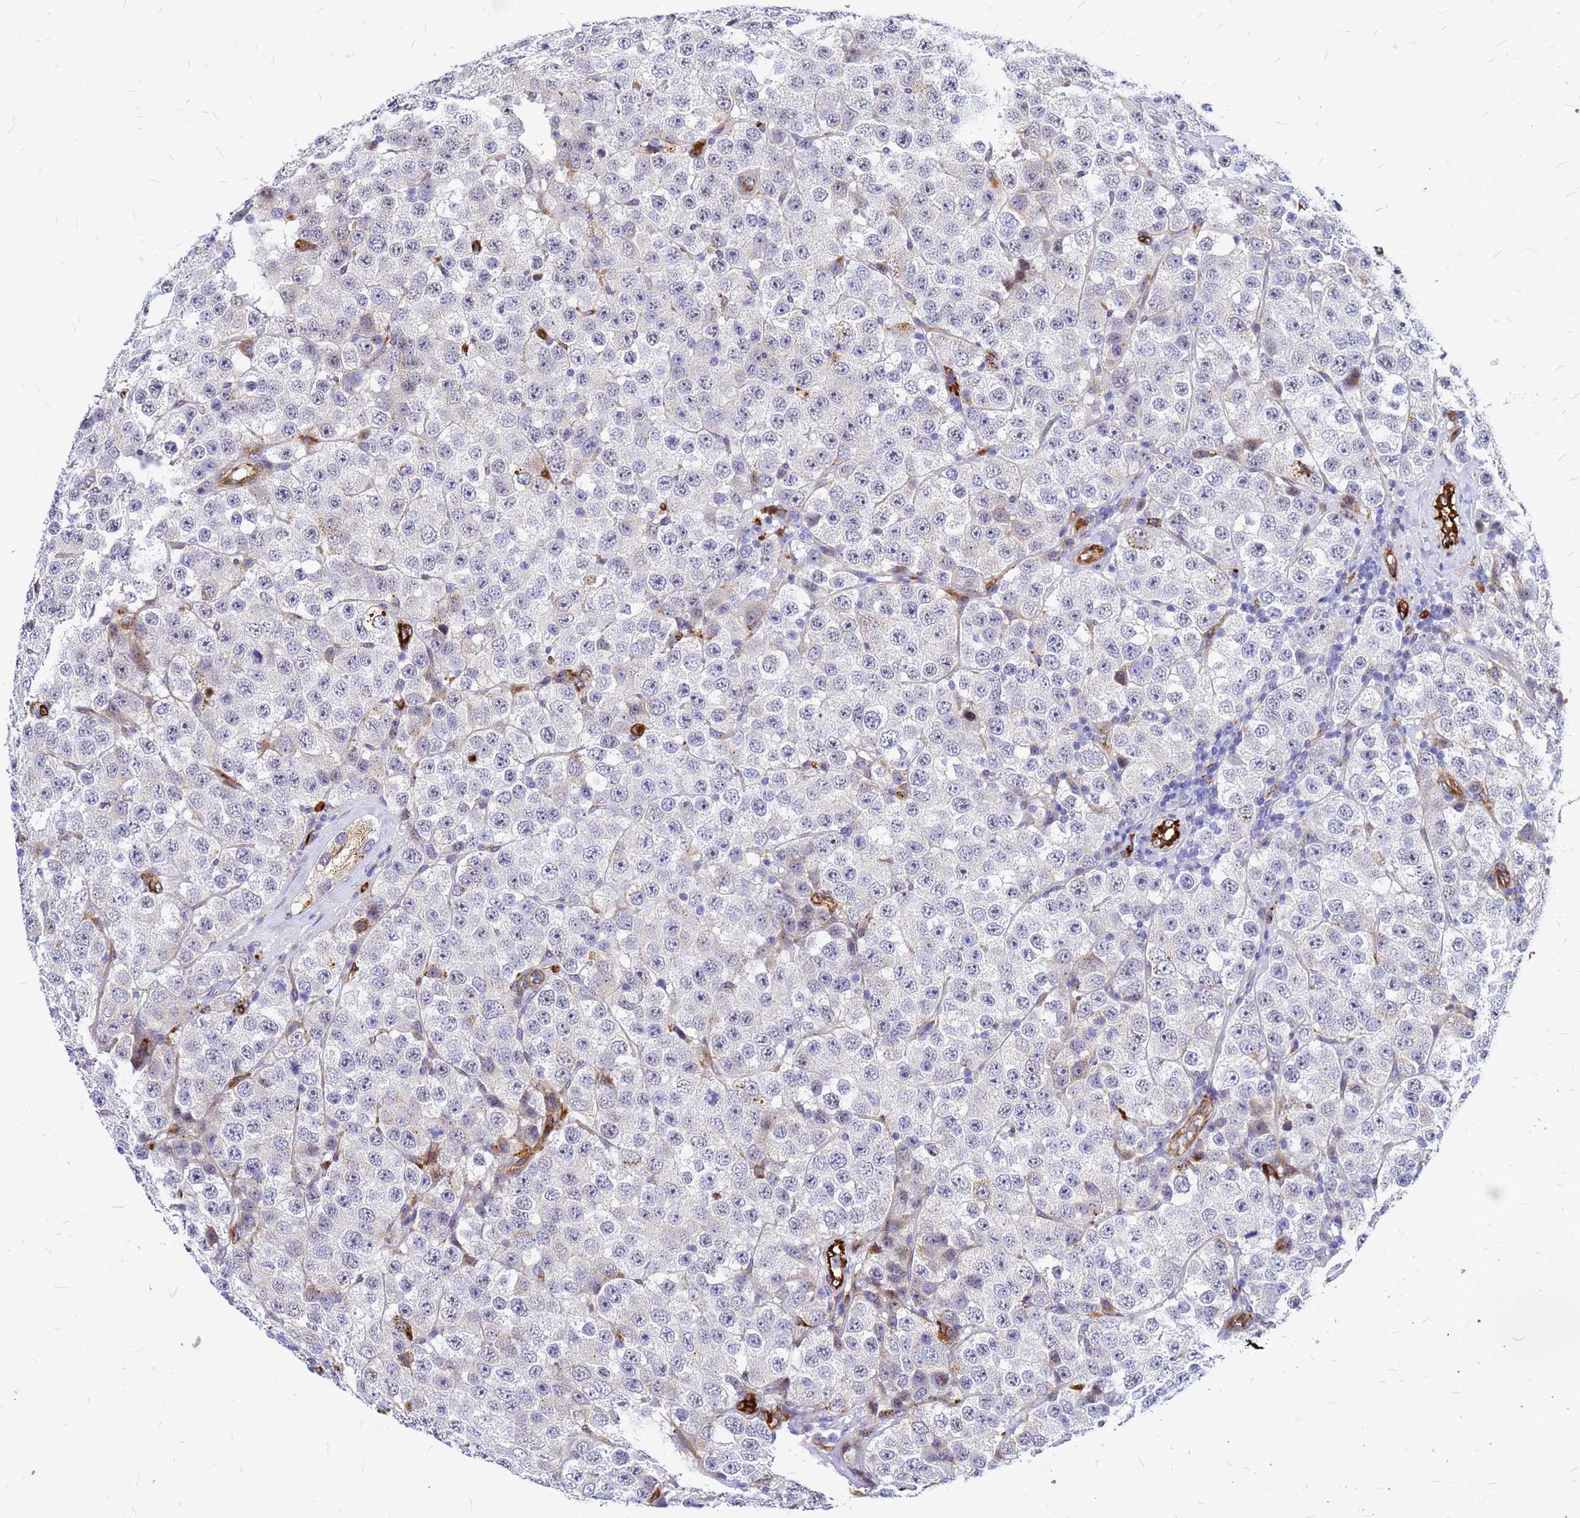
{"staining": {"intensity": "negative", "quantity": "none", "location": "none"}, "tissue": "testis cancer", "cell_type": "Tumor cells", "image_type": "cancer", "snomed": [{"axis": "morphology", "description": "Seminoma, NOS"}, {"axis": "topography", "description": "Testis"}], "caption": "This photomicrograph is of testis seminoma stained with IHC to label a protein in brown with the nuclei are counter-stained blue. There is no staining in tumor cells.", "gene": "NOSTRIN", "patient": {"sex": "male", "age": 28}}